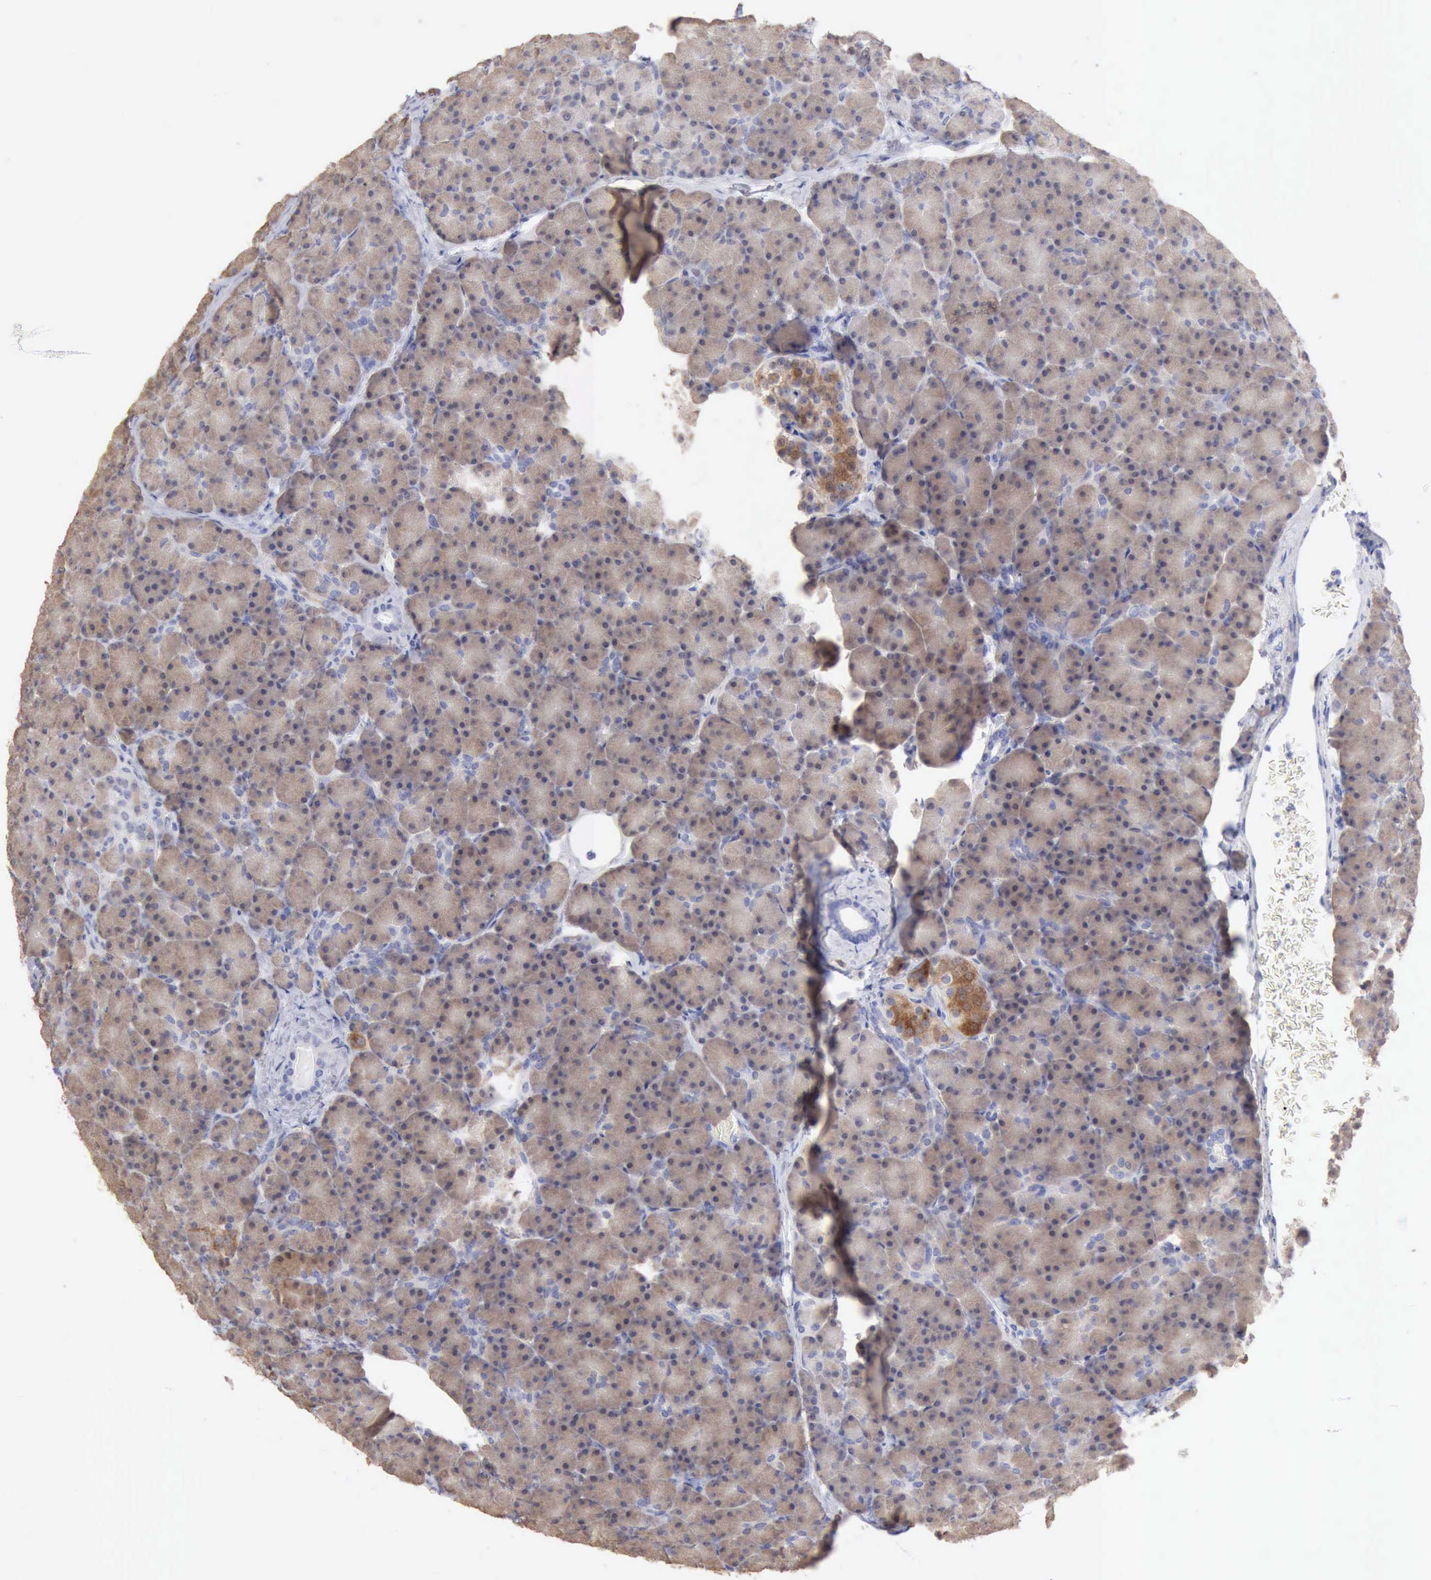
{"staining": {"intensity": "strong", "quantity": ">75%", "location": "cytoplasmic/membranous"}, "tissue": "pancreas", "cell_type": "Exocrine glandular cells", "image_type": "normal", "snomed": [{"axis": "morphology", "description": "Normal tissue, NOS"}, {"axis": "topography", "description": "Pancreas"}], "caption": "Immunohistochemistry (DAB (3,3'-diaminobenzidine)) staining of normal pancreas exhibits strong cytoplasmic/membranous protein positivity in about >75% of exocrine glandular cells.", "gene": "ANGEL1", "patient": {"sex": "female", "age": 43}}